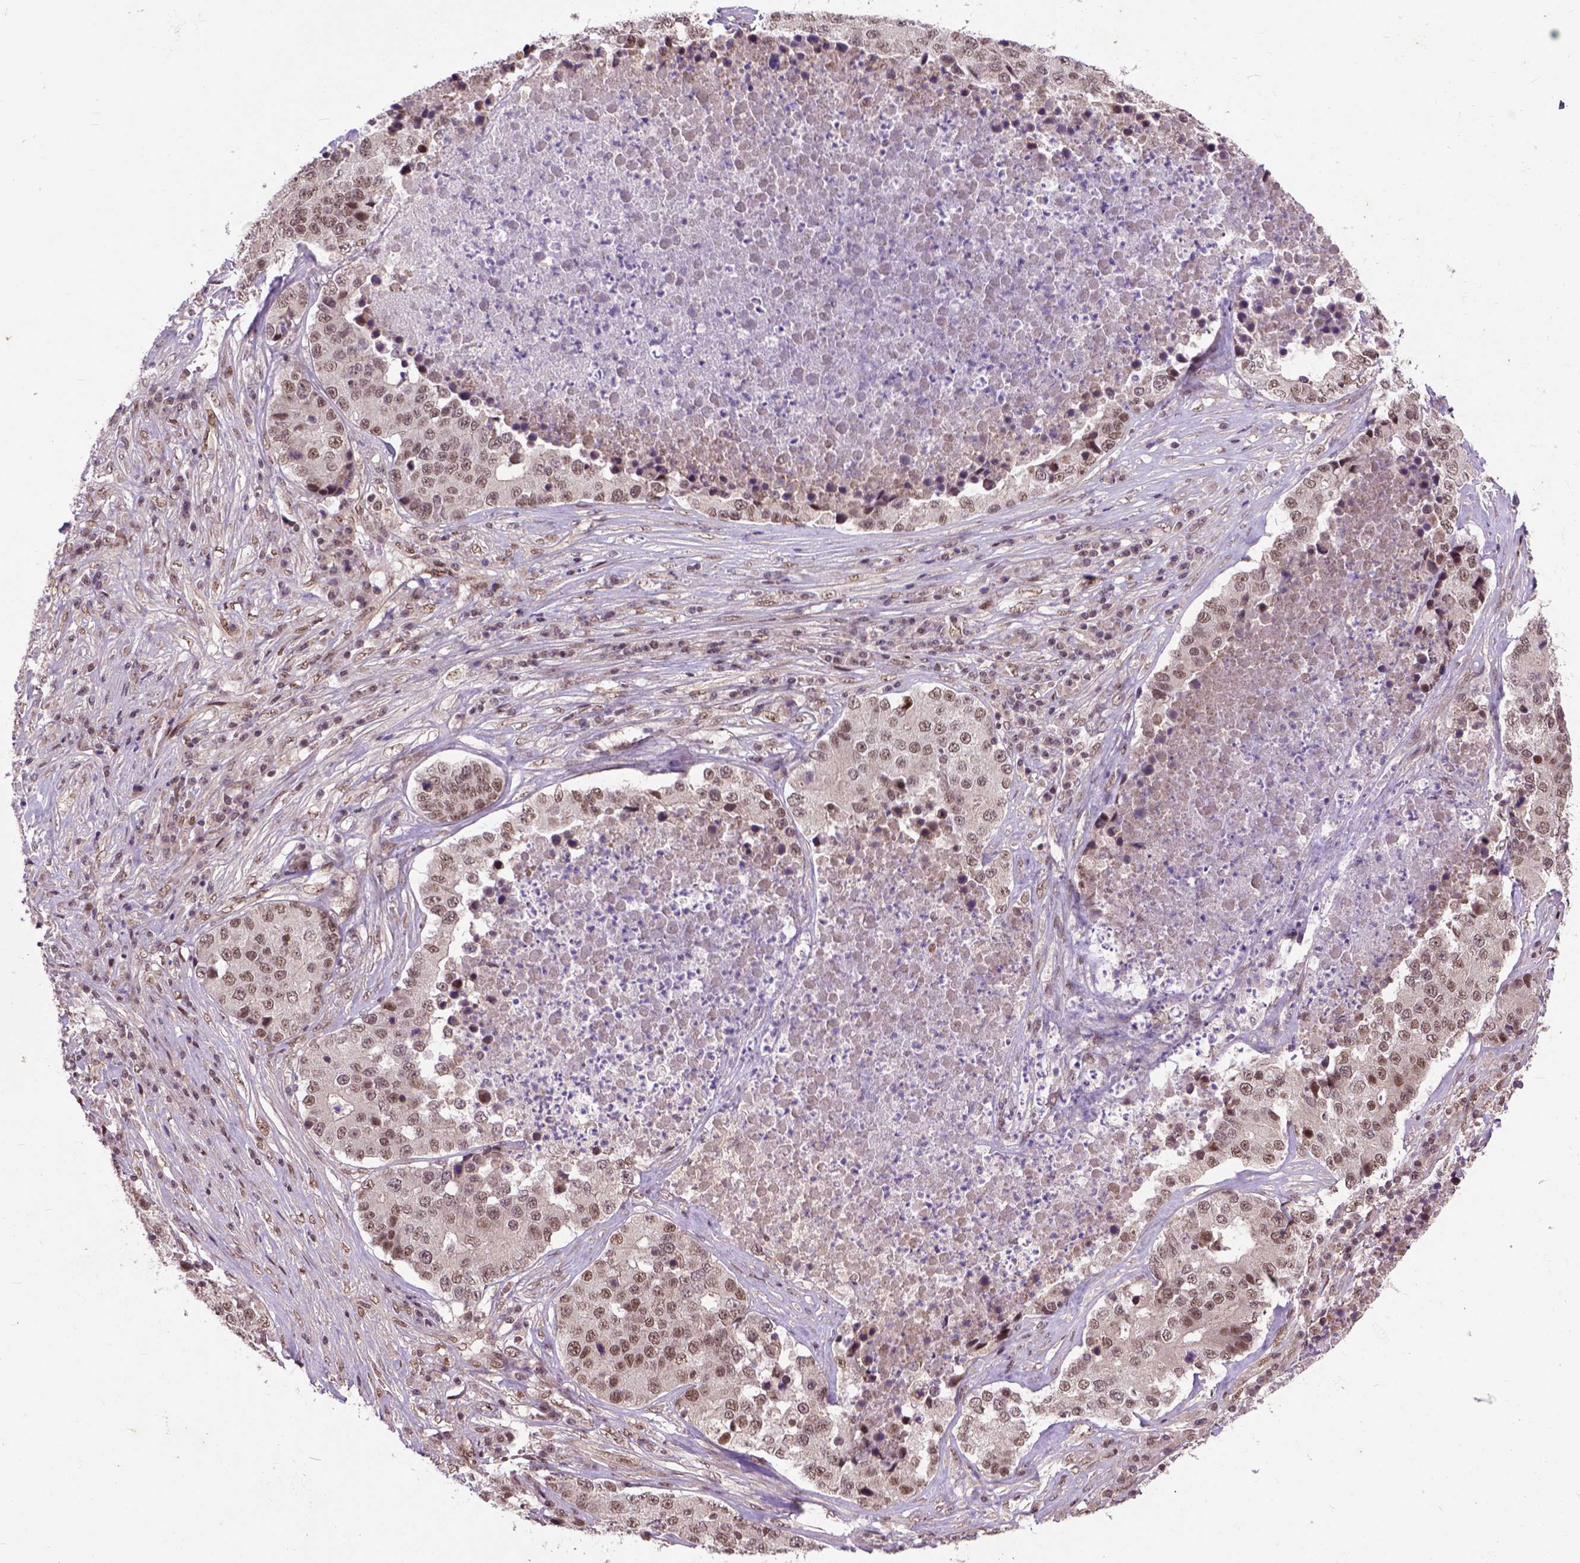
{"staining": {"intensity": "moderate", "quantity": "25%-75%", "location": "nuclear"}, "tissue": "stomach cancer", "cell_type": "Tumor cells", "image_type": "cancer", "snomed": [{"axis": "morphology", "description": "Adenocarcinoma, NOS"}, {"axis": "topography", "description": "Stomach"}], "caption": "IHC histopathology image of human stomach adenocarcinoma stained for a protein (brown), which exhibits medium levels of moderate nuclear expression in about 25%-75% of tumor cells.", "gene": "ZNF630", "patient": {"sex": "male", "age": 71}}